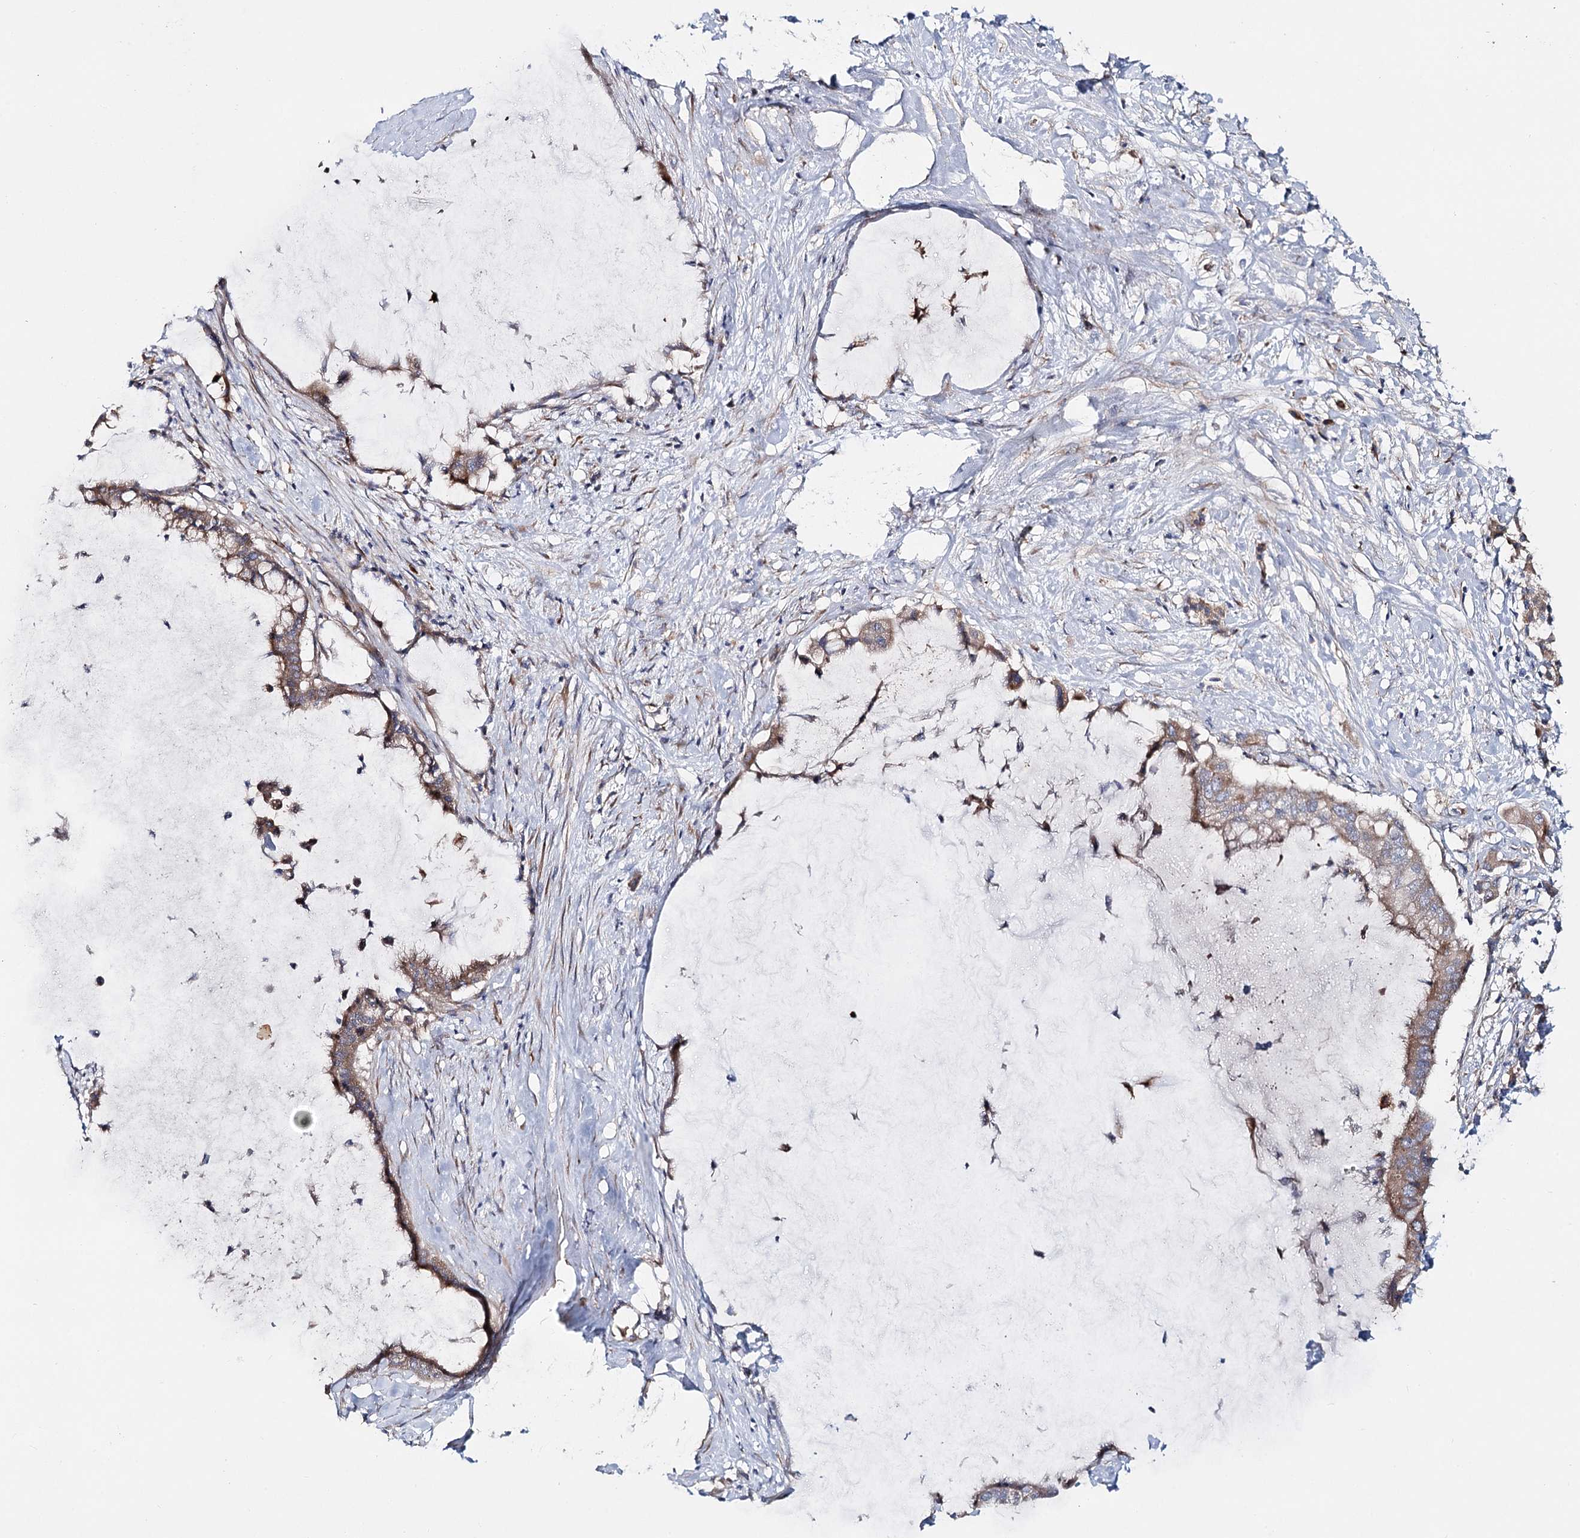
{"staining": {"intensity": "weak", "quantity": ">75%", "location": "cytoplasmic/membranous"}, "tissue": "pancreatic cancer", "cell_type": "Tumor cells", "image_type": "cancer", "snomed": [{"axis": "morphology", "description": "Adenocarcinoma, NOS"}, {"axis": "topography", "description": "Pancreas"}], "caption": "An IHC photomicrograph of tumor tissue is shown. Protein staining in brown shows weak cytoplasmic/membranous positivity in pancreatic adenocarcinoma within tumor cells.", "gene": "CIB4", "patient": {"sex": "male", "age": 41}}